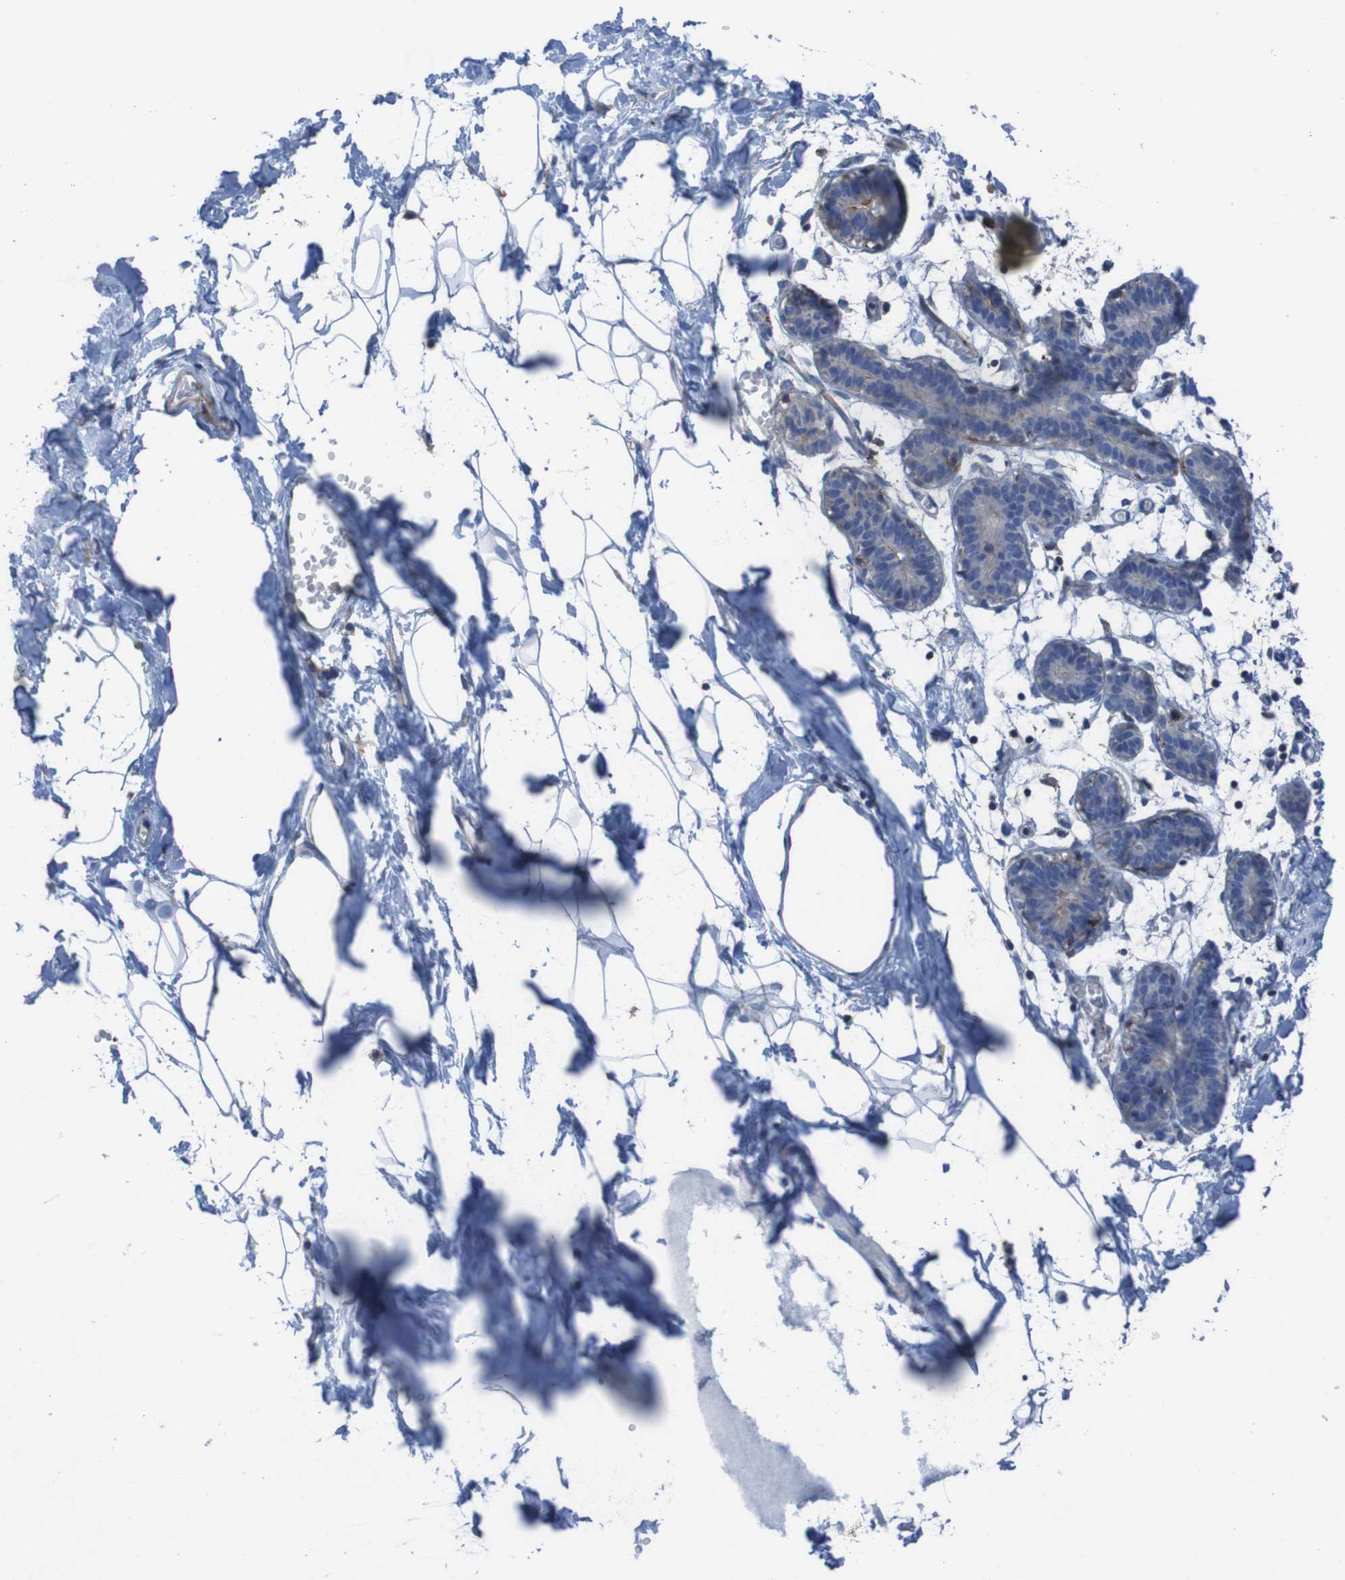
{"staining": {"intensity": "negative", "quantity": "none", "location": "none"}, "tissue": "breast", "cell_type": "Adipocytes", "image_type": "normal", "snomed": [{"axis": "morphology", "description": "Normal tissue, NOS"}, {"axis": "topography", "description": "Breast"}], "caption": "An image of human breast is negative for staining in adipocytes.", "gene": "RNF182", "patient": {"sex": "female", "age": 27}}